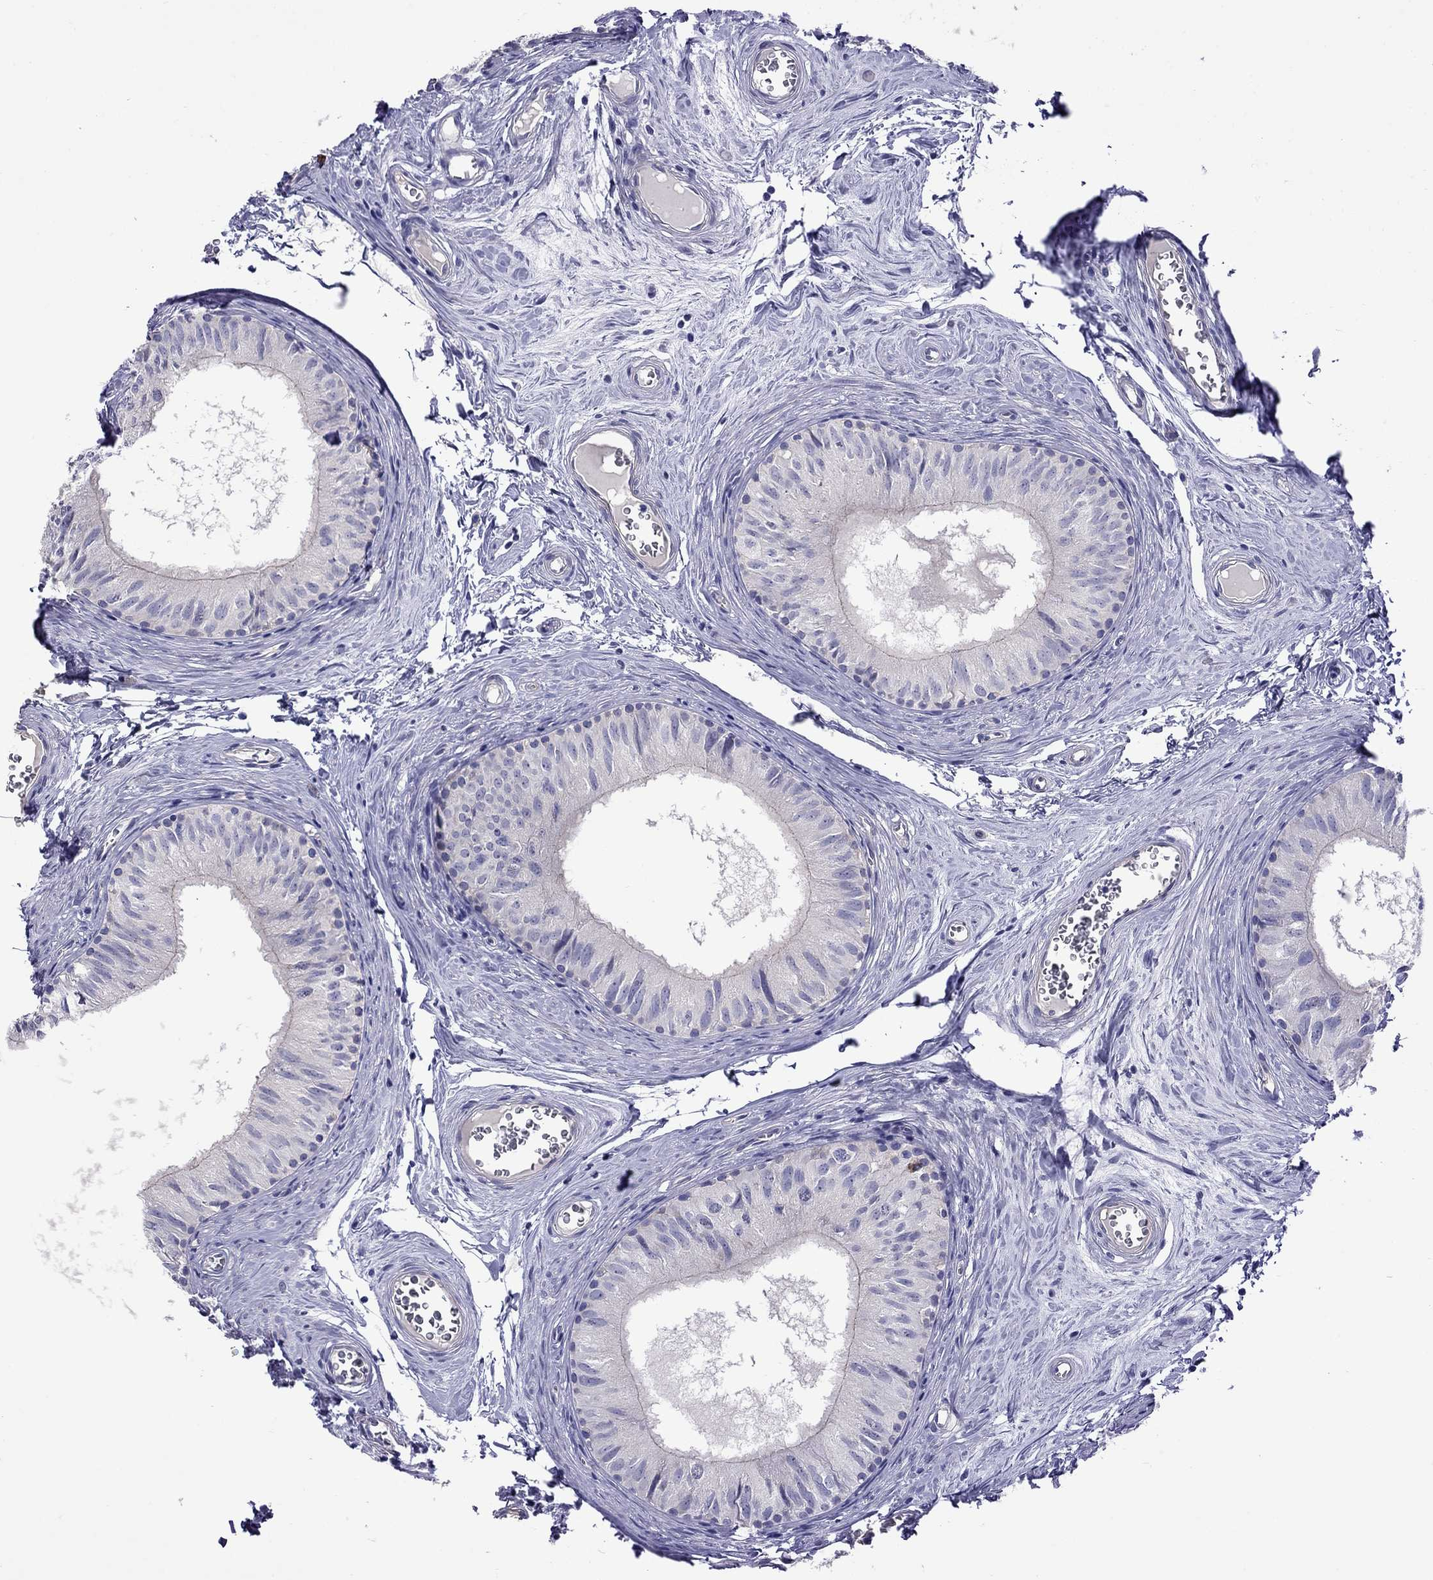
{"staining": {"intensity": "negative", "quantity": "none", "location": "none"}, "tissue": "epididymis", "cell_type": "Glandular cells", "image_type": "normal", "snomed": [{"axis": "morphology", "description": "Normal tissue, NOS"}, {"axis": "topography", "description": "Epididymis"}], "caption": "Protein analysis of unremarkable epididymis exhibits no significant staining in glandular cells.", "gene": "STAR", "patient": {"sex": "male", "age": 52}}